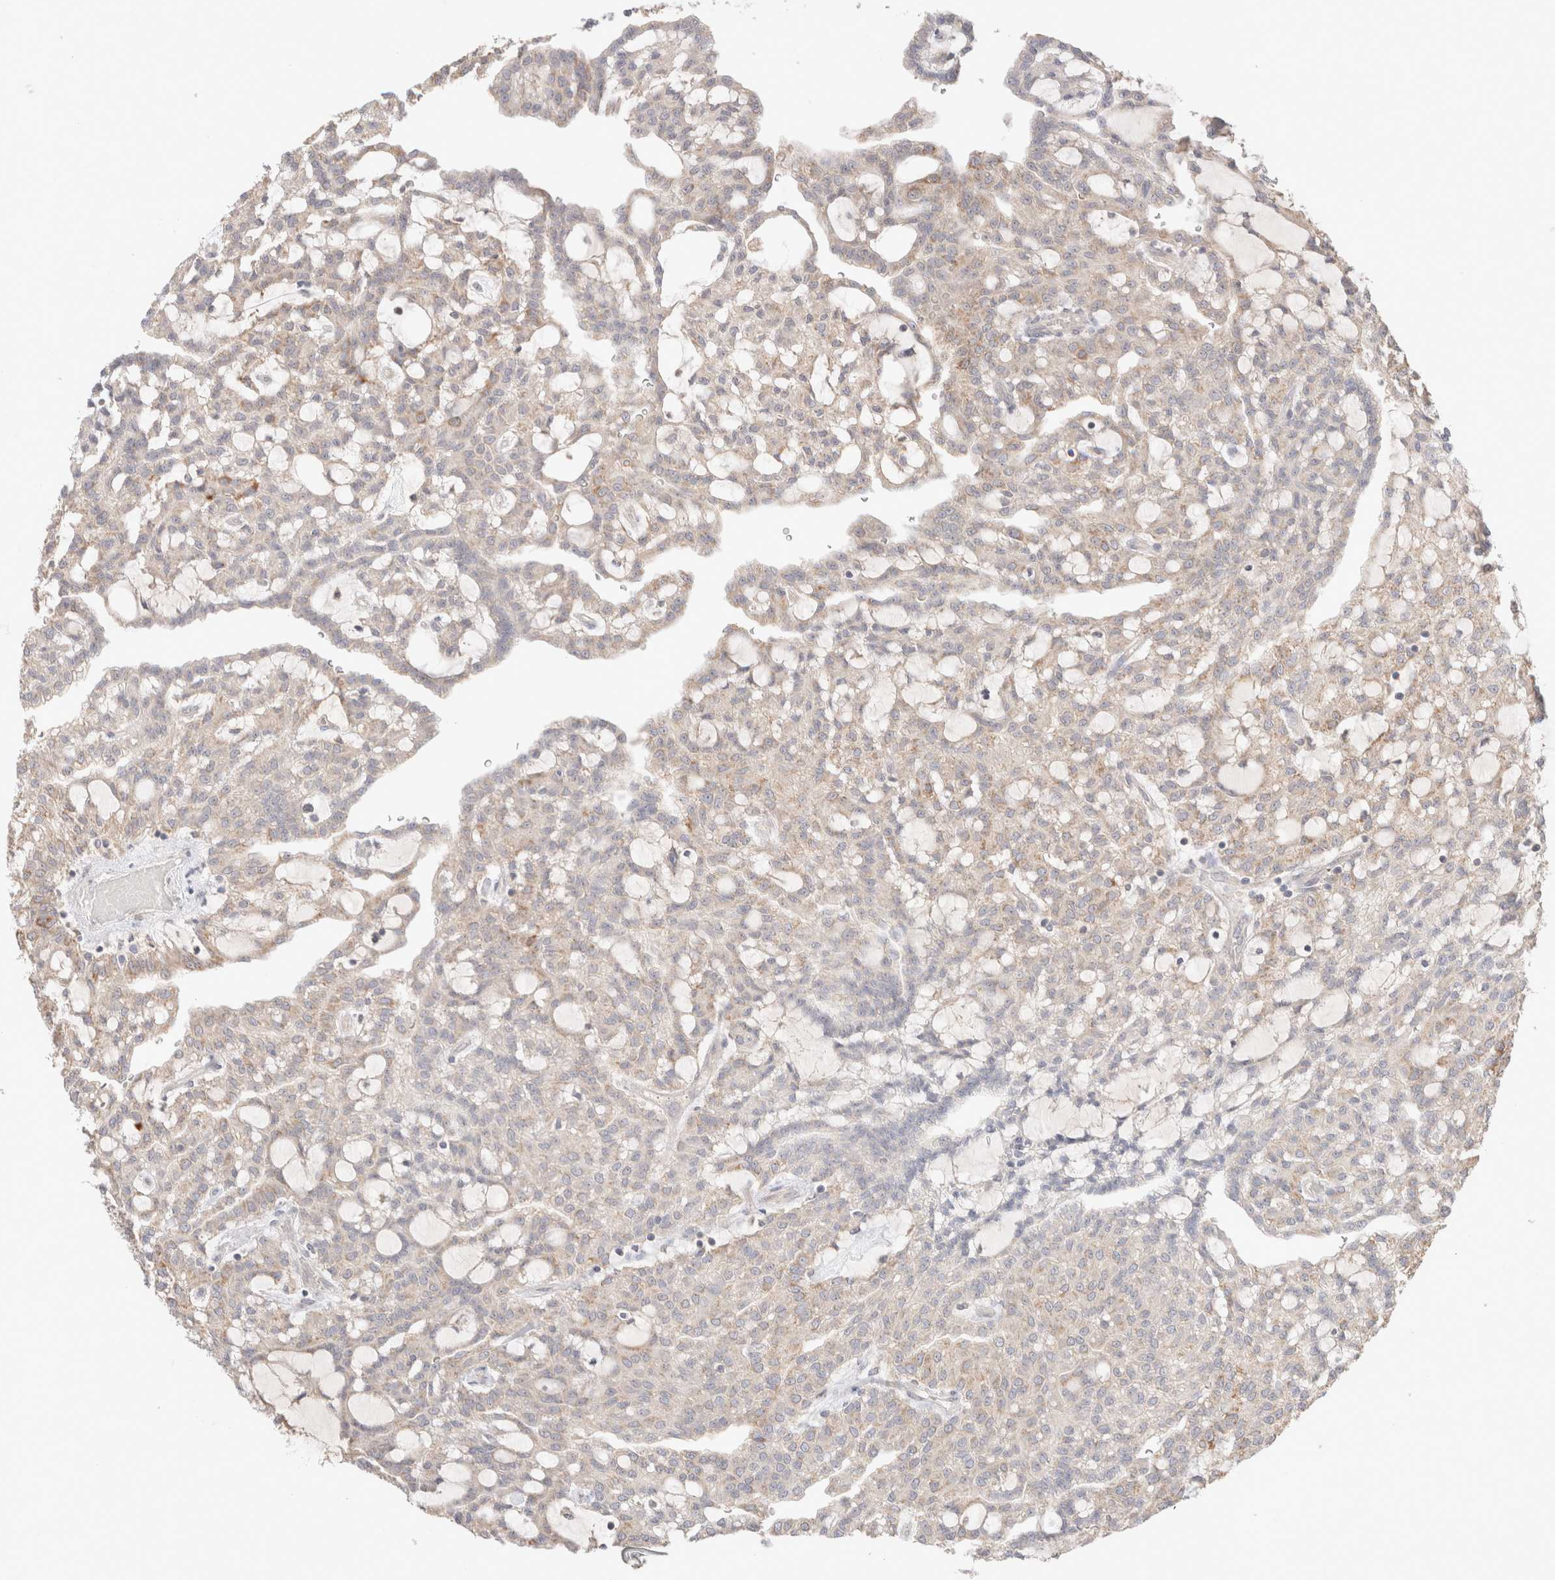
{"staining": {"intensity": "moderate", "quantity": "<25%", "location": "cytoplasmic/membranous"}, "tissue": "renal cancer", "cell_type": "Tumor cells", "image_type": "cancer", "snomed": [{"axis": "morphology", "description": "Adenocarcinoma, NOS"}, {"axis": "topography", "description": "Kidney"}], "caption": "This is a micrograph of immunohistochemistry (IHC) staining of adenocarcinoma (renal), which shows moderate staining in the cytoplasmic/membranous of tumor cells.", "gene": "TRIM41", "patient": {"sex": "male", "age": 63}}